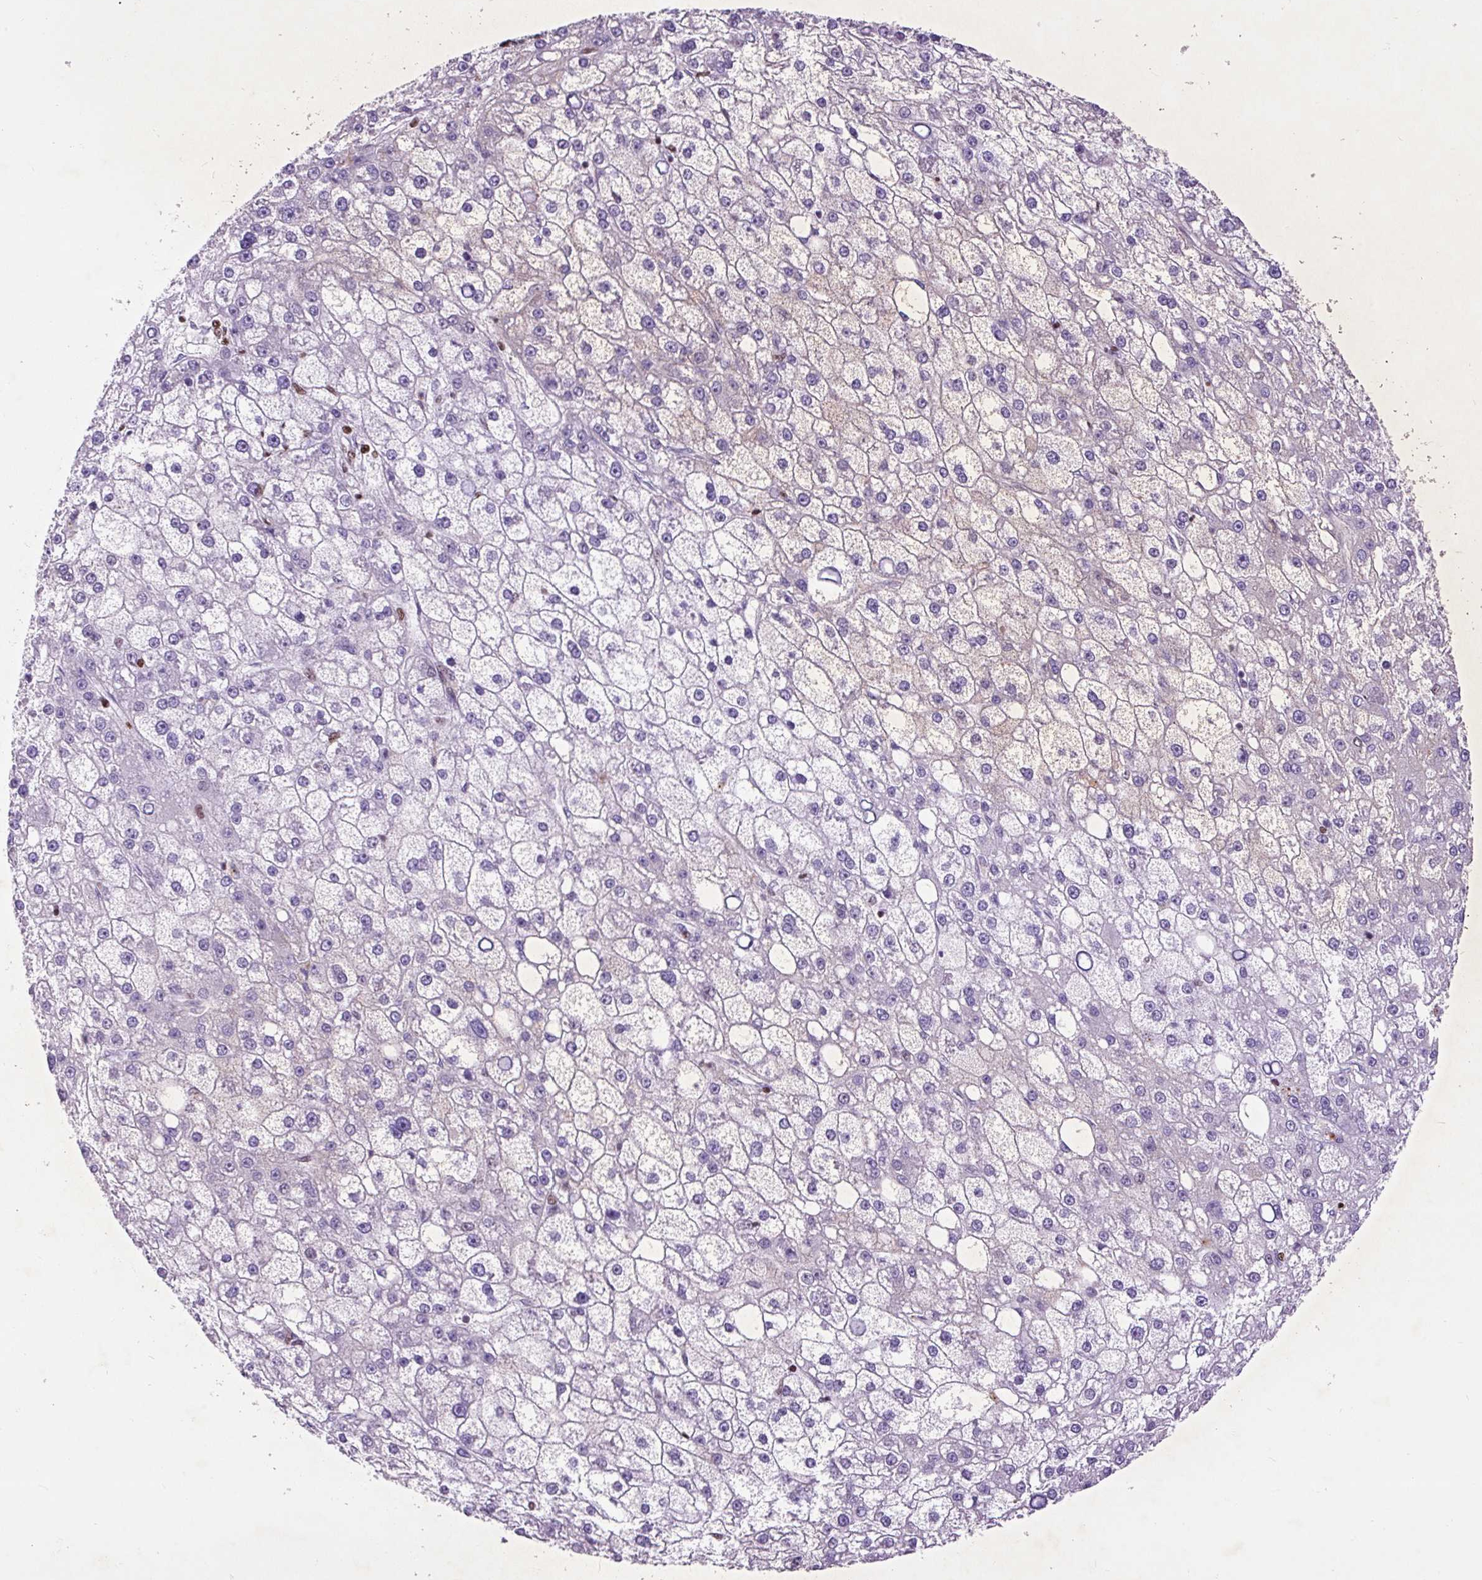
{"staining": {"intensity": "negative", "quantity": "none", "location": "none"}, "tissue": "liver cancer", "cell_type": "Tumor cells", "image_type": "cancer", "snomed": [{"axis": "morphology", "description": "Carcinoma, Hepatocellular, NOS"}, {"axis": "topography", "description": "Liver"}], "caption": "DAB (3,3'-diaminobenzidine) immunohistochemical staining of human hepatocellular carcinoma (liver) shows no significant expression in tumor cells.", "gene": "SPC24", "patient": {"sex": "male", "age": 67}}